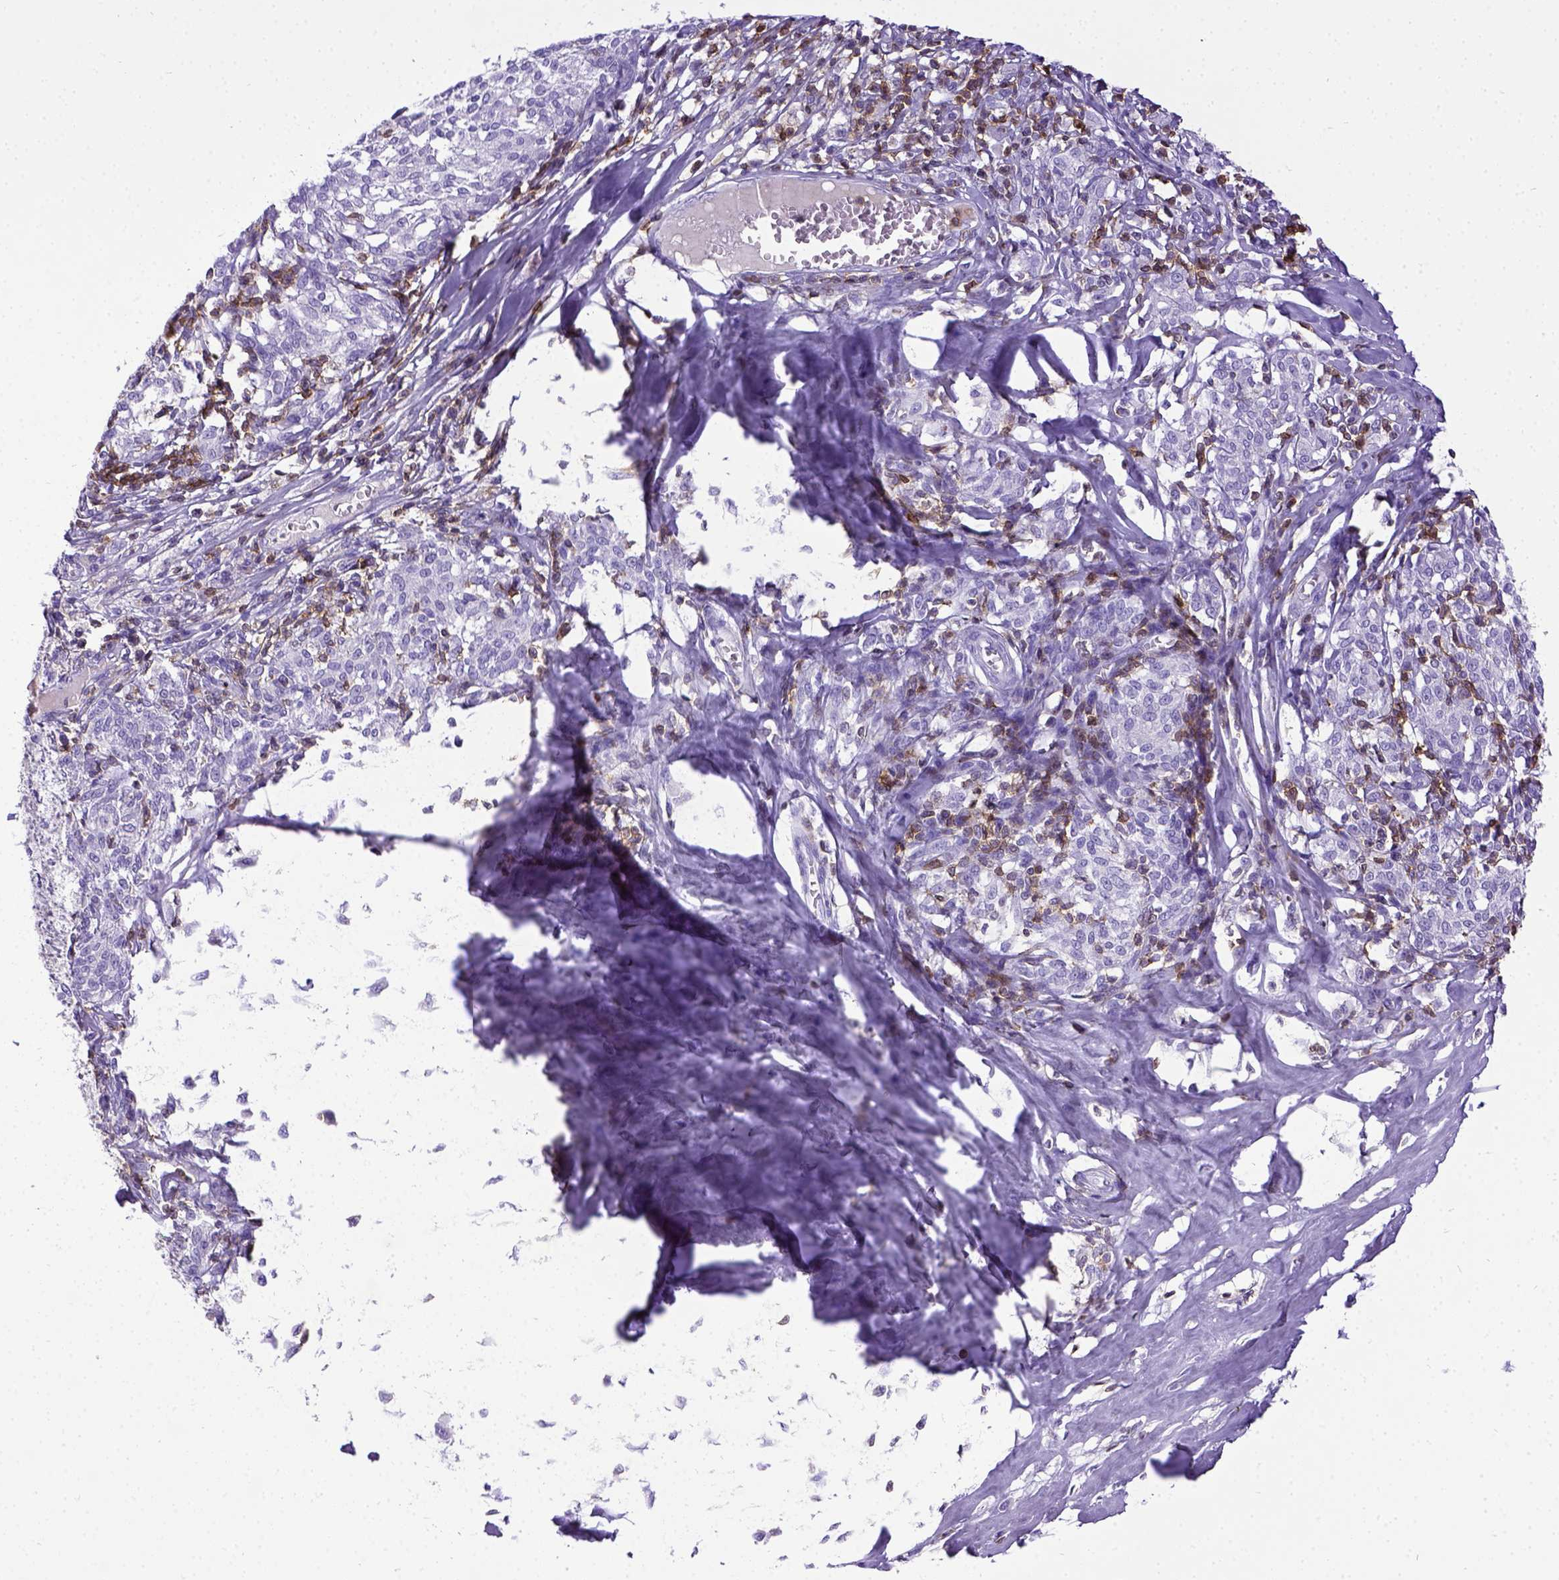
{"staining": {"intensity": "negative", "quantity": "none", "location": "none"}, "tissue": "melanoma", "cell_type": "Tumor cells", "image_type": "cancer", "snomed": [{"axis": "morphology", "description": "Malignant melanoma, NOS"}, {"axis": "topography", "description": "Skin"}], "caption": "Human melanoma stained for a protein using immunohistochemistry (IHC) exhibits no staining in tumor cells.", "gene": "CD3E", "patient": {"sex": "female", "age": 72}}